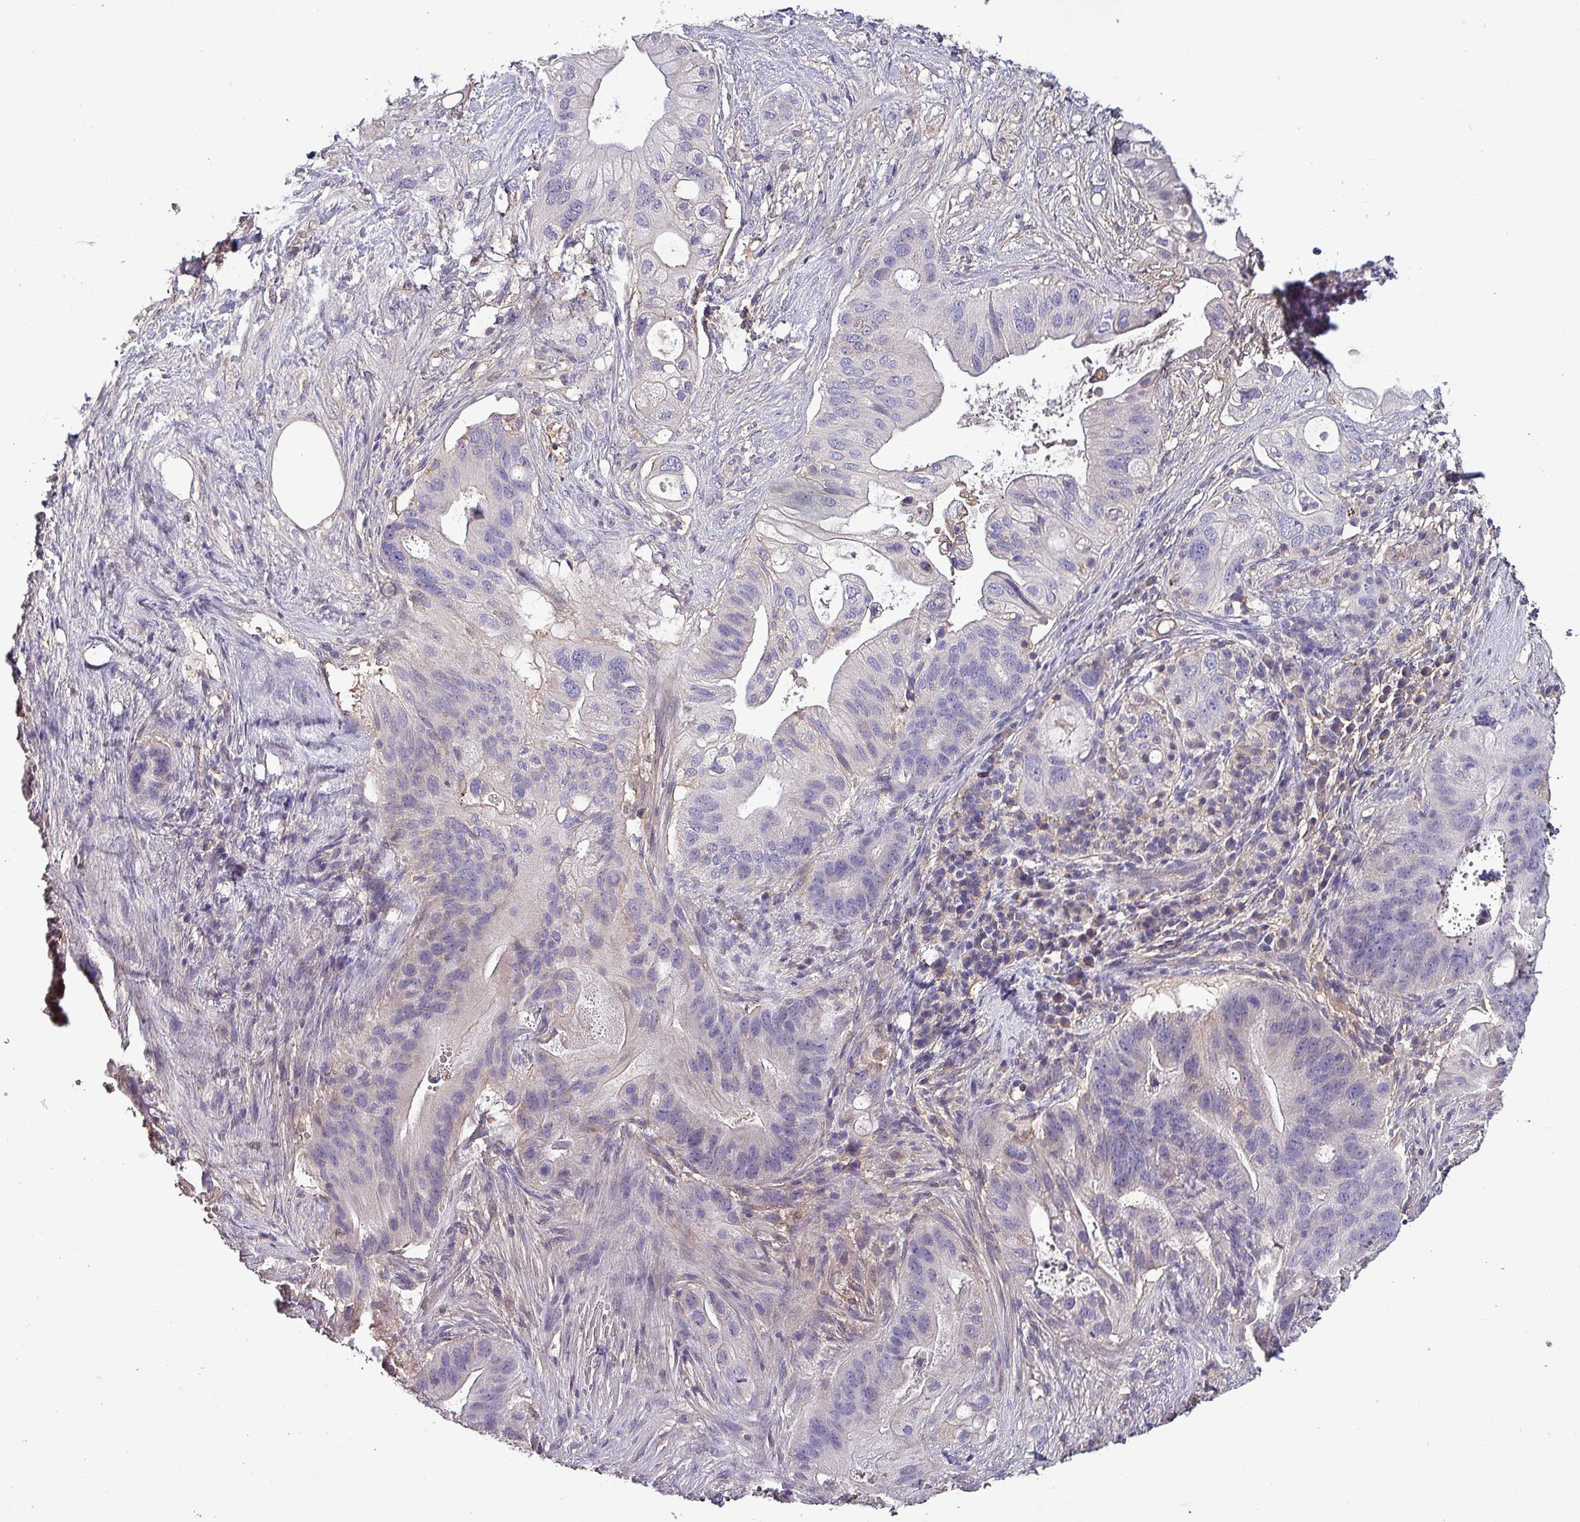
{"staining": {"intensity": "negative", "quantity": "none", "location": "none"}, "tissue": "pancreatic cancer", "cell_type": "Tumor cells", "image_type": "cancer", "snomed": [{"axis": "morphology", "description": "Adenocarcinoma, NOS"}, {"axis": "topography", "description": "Pancreas"}], "caption": "Immunohistochemistry (IHC) micrograph of neoplastic tissue: pancreatic adenocarcinoma stained with DAB shows no significant protein staining in tumor cells.", "gene": "HTRA4", "patient": {"sex": "female", "age": 72}}